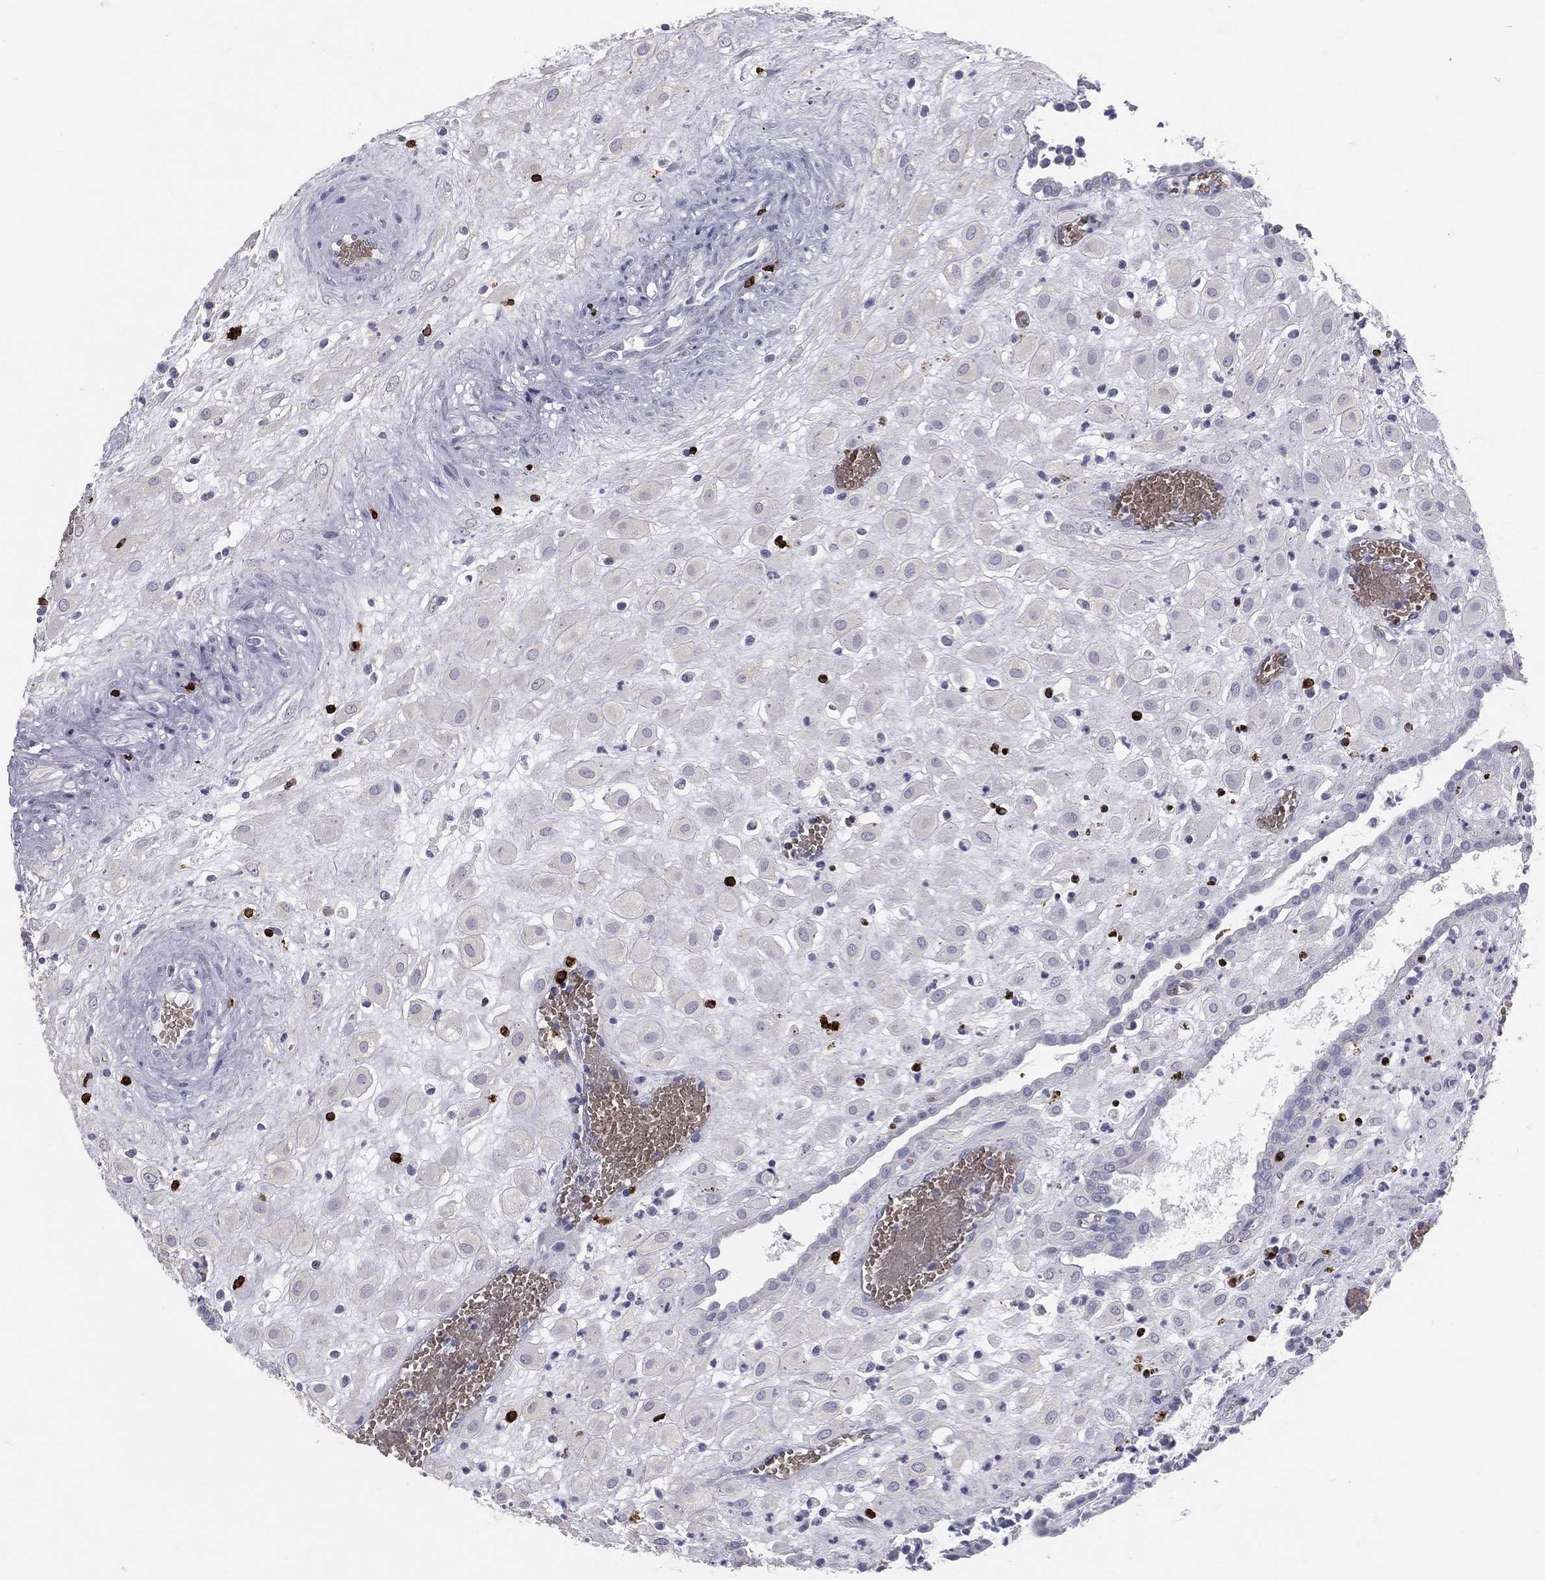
{"staining": {"intensity": "negative", "quantity": "none", "location": "none"}, "tissue": "placenta", "cell_type": "Decidual cells", "image_type": "normal", "snomed": [{"axis": "morphology", "description": "Normal tissue, NOS"}, {"axis": "topography", "description": "Placenta"}], "caption": "Histopathology image shows no significant protein positivity in decidual cells of normal placenta. (Immunohistochemistry (ihc), brightfield microscopy, high magnification).", "gene": "CTSW", "patient": {"sex": "female", "age": 24}}